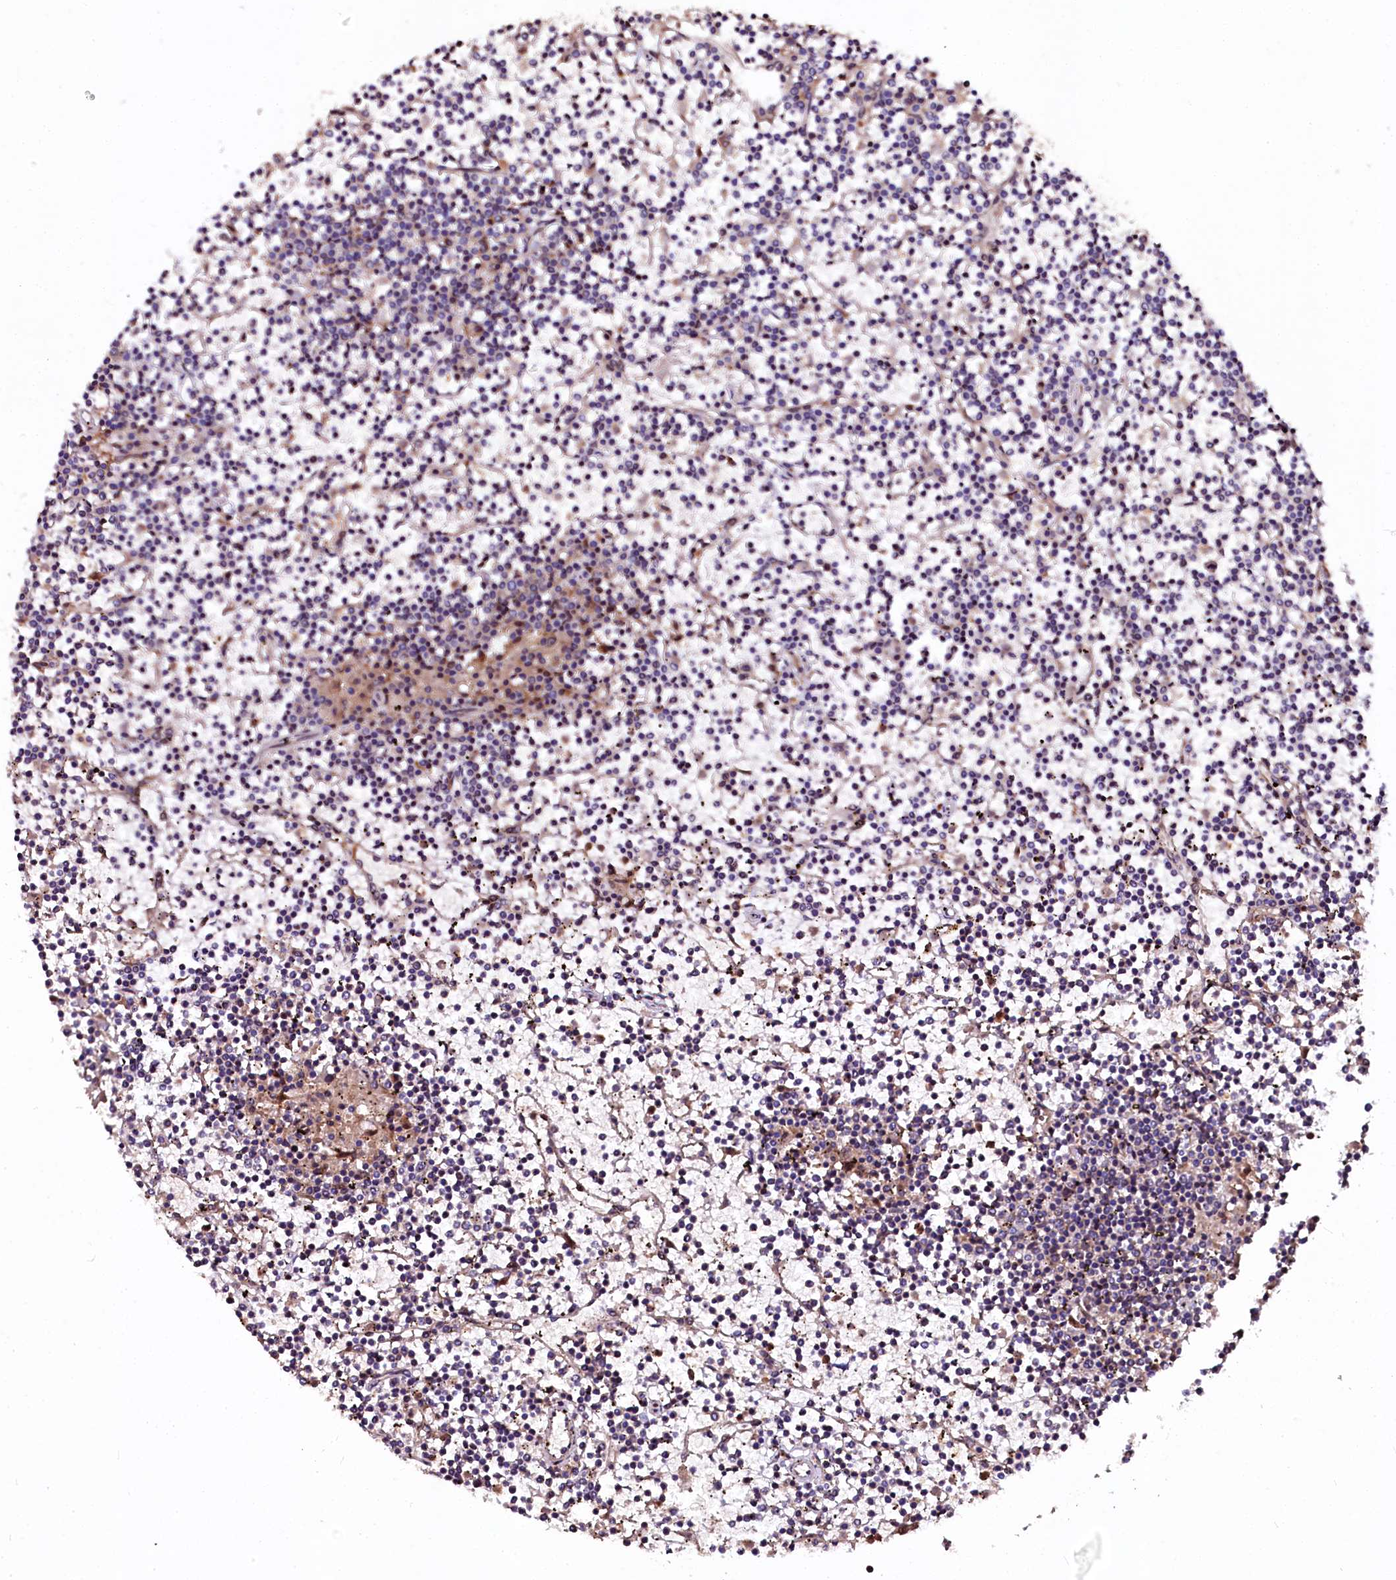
{"staining": {"intensity": "negative", "quantity": "none", "location": "none"}, "tissue": "lymphoma", "cell_type": "Tumor cells", "image_type": "cancer", "snomed": [{"axis": "morphology", "description": "Malignant lymphoma, non-Hodgkin's type, Low grade"}, {"axis": "topography", "description": "Spleen"}], "caption": "Protein analysis of lymphoma demonstrates no significant positivity in tumor cells.", "gene": "N4BP1", "patient": {"sex": "female", "age": 19}}